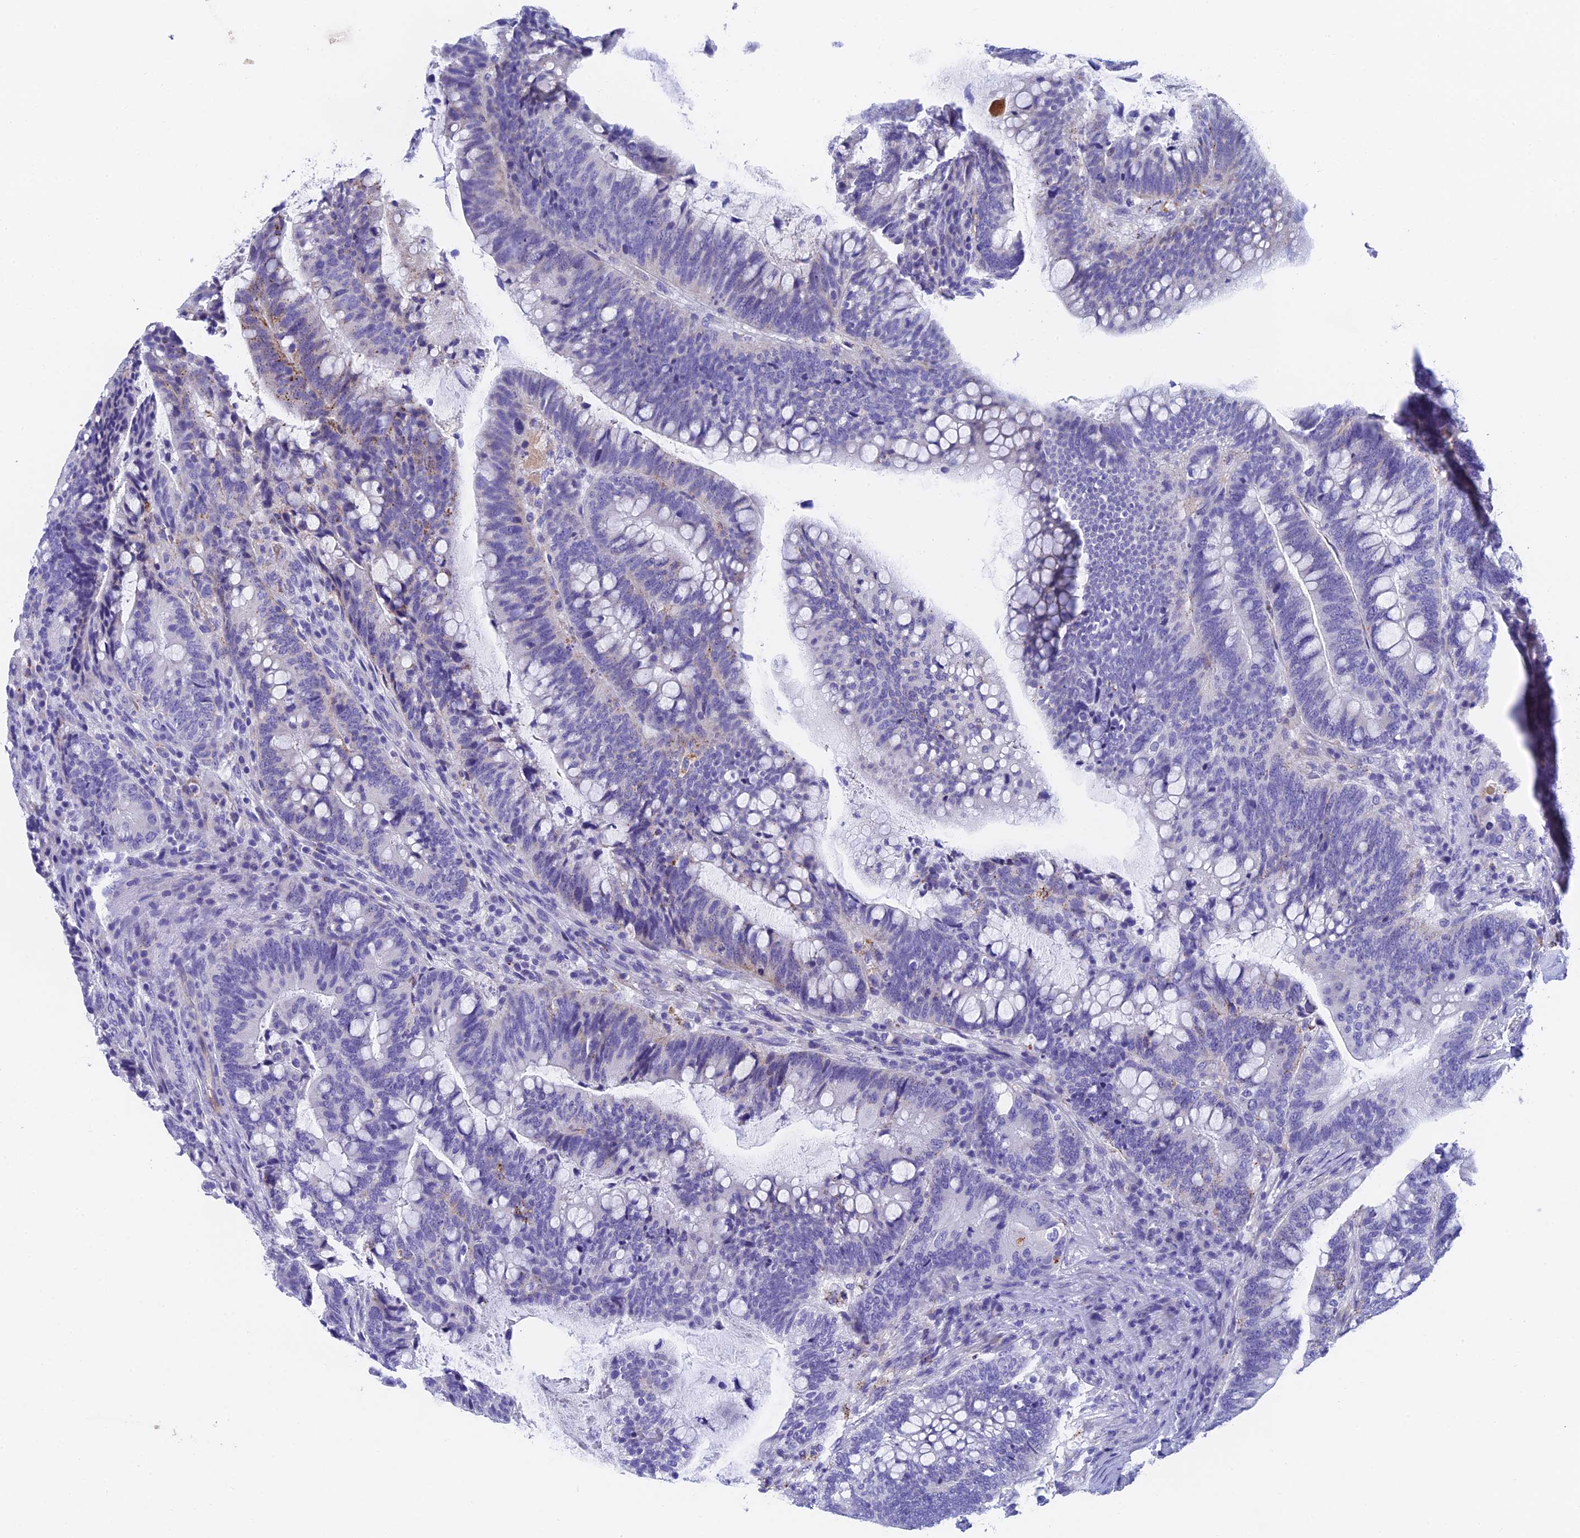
{"staining": {"intensity": "negative", "quantity": "none", "location": "none"}, "tissue": "colorectal cancer", "cell_type": "Tumor cells", "image_type": "cancer", "snomed": [{"axis": "morphology", "description": "Adenocarcinoma, NOS"}, {"axis": "topography", "description": "Colon"}], "caption": "High power microscopy photomicrograph of an IHC histopathology image of colorectal adenocarcinoma, revealing no significant expression in tumor cells.", "gene": "ADAMTS13", "patient": {"sex": "female", "age": 66}}